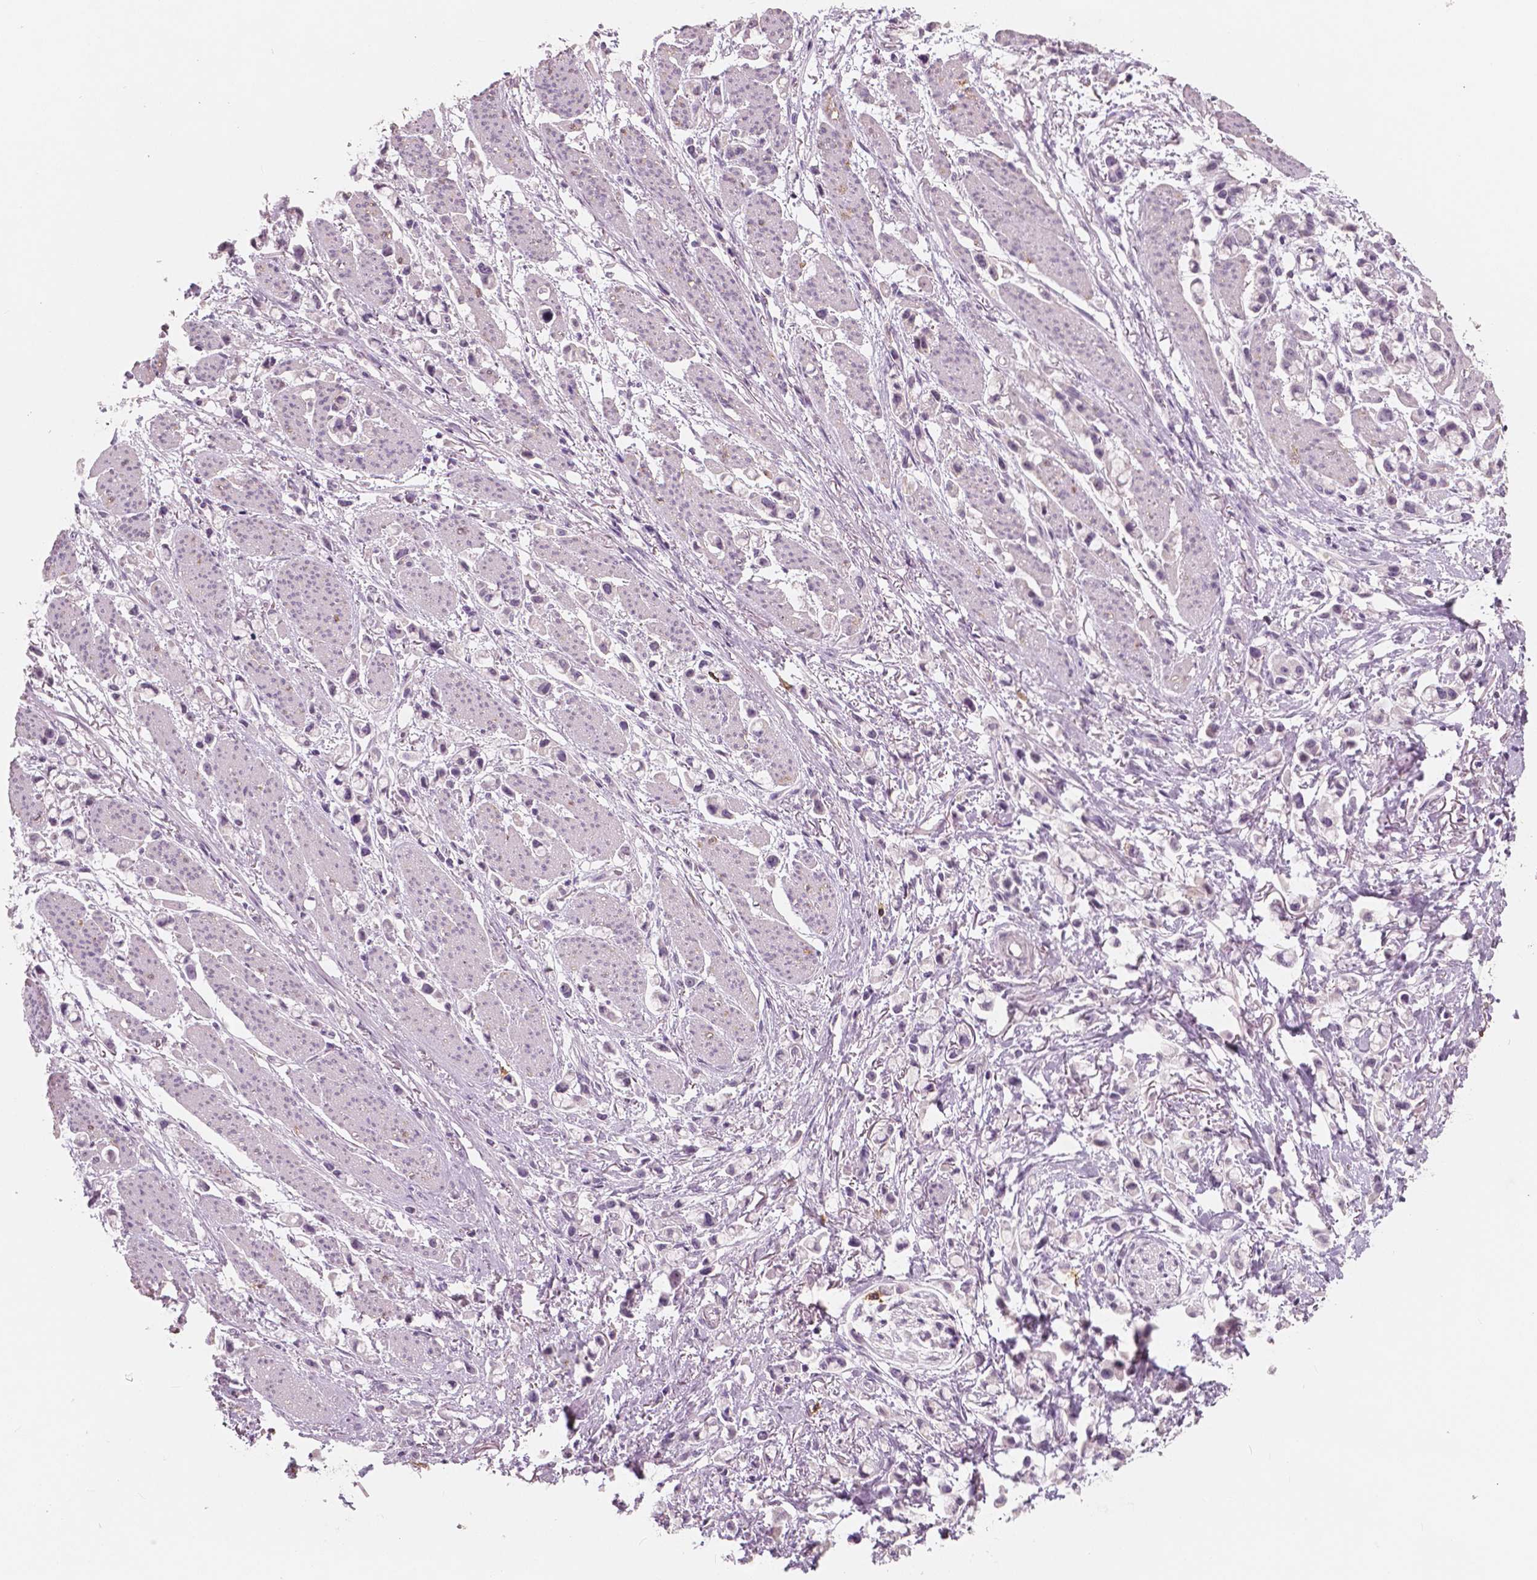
{"staining": {"intensity": "negative", "quantity": "none", "location": "none"}, "tissue": "stomach cancer", "cell_type": "Tumor cells", "image_type": "cancer", "snomed": [{"axis": "morphology", "description": "Adenocarcinoma, NOS"}, {"axis": "topography", "description": "Stomach"}], "caption": "Immunohistochemistry photomicrograph of human stomach cancer stained for a protein (brown), which shows no staining in tumor cells.", "gene": "KIT", "patient": {"sex": "female", "age": 81}}